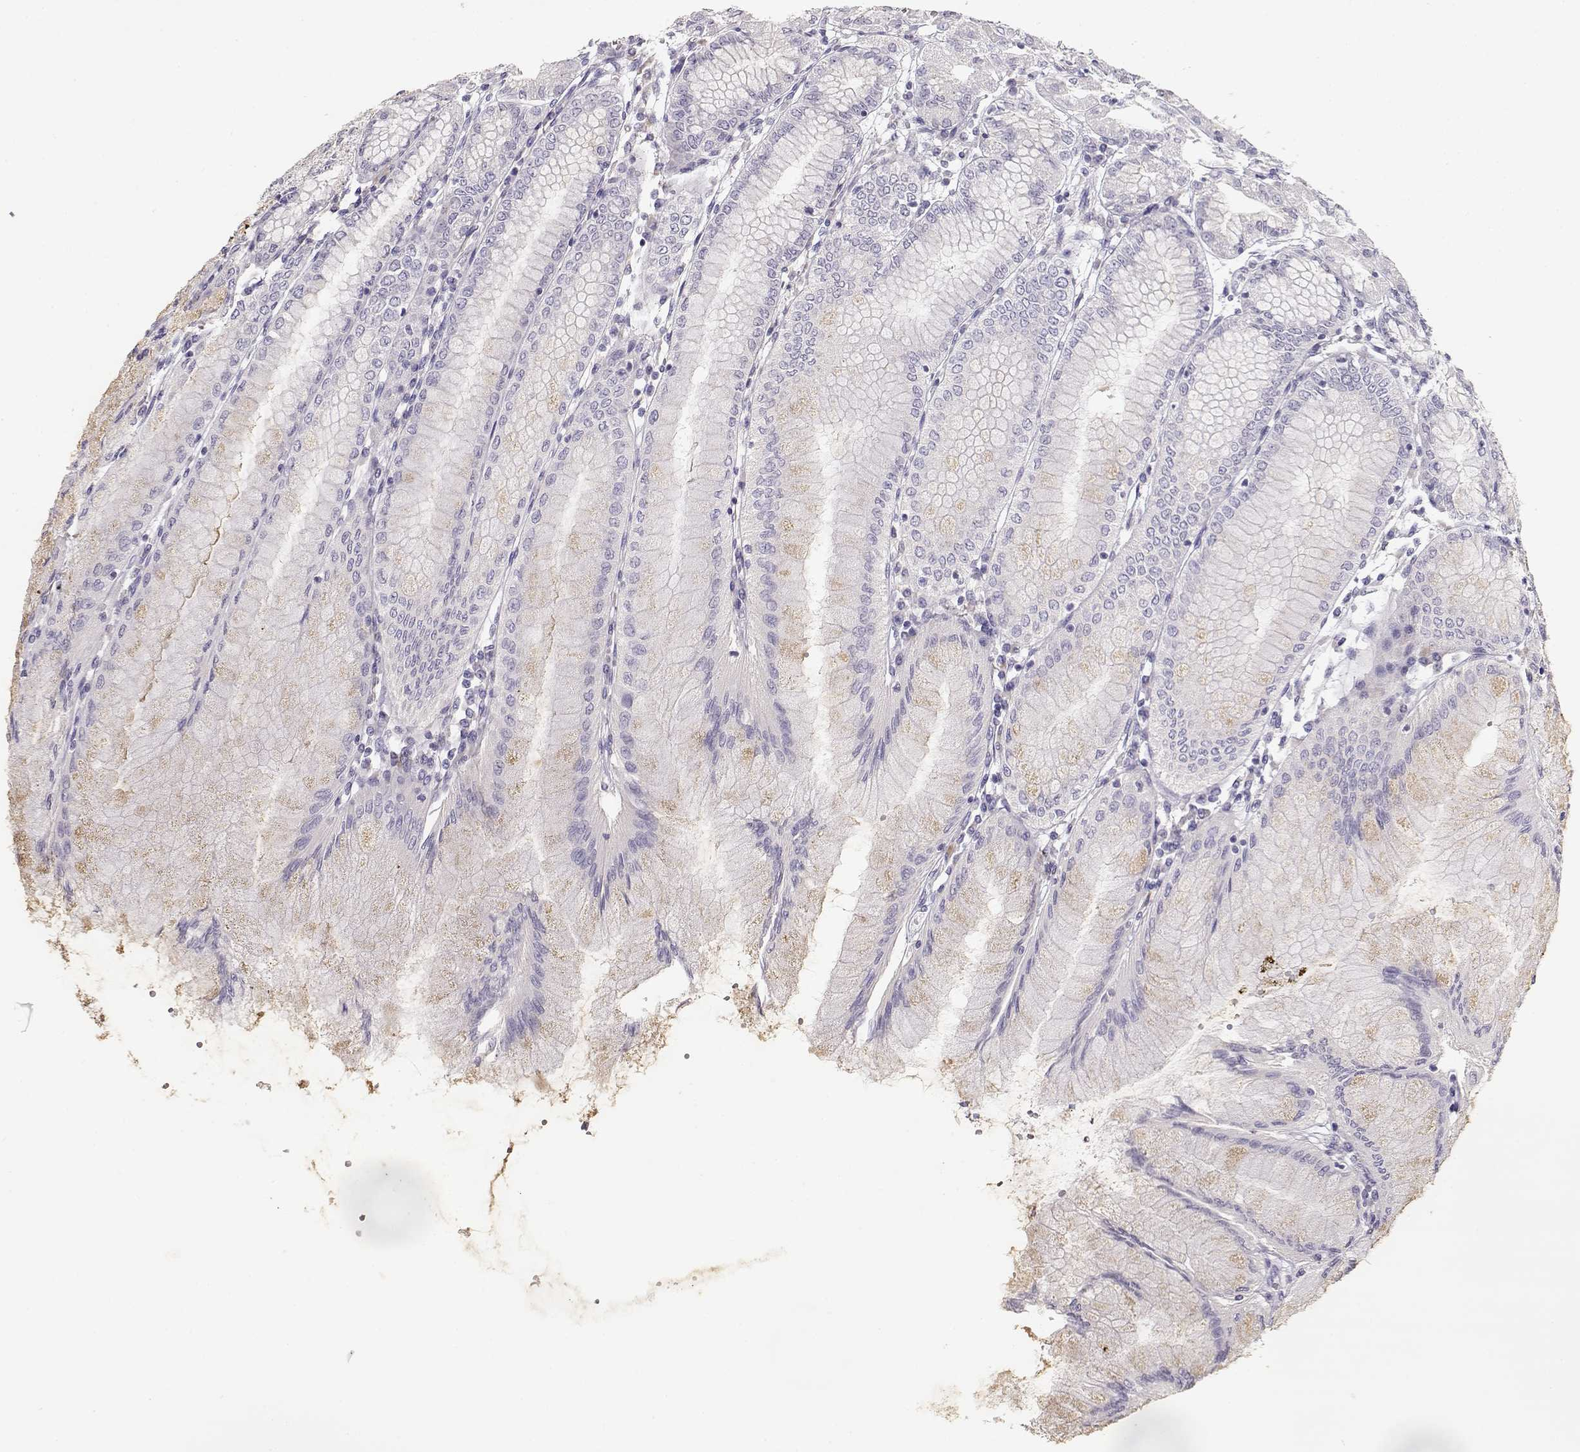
{"staining": {"intensity": "negative", "quantity": "none", "location": "none"}, "tissue": "stomach", "cell_type": "Glandular cells", "image_type": "normal", "snomed": [{"axis": "morphology", "description": "Normal tissue, NOS"}, {"axis": "topography", "description": "Skeletal muscle"}, {"axis": "topography", "description": "Stomach"}], "caption": "Normal stomach was stained to show a protein in brown. There is no significant expression in glandular cells. (DAB immunohistochemistry, high magnification).", "gene": "GLIPR1L2", "patient": {"sex": "female", "age": 57}}